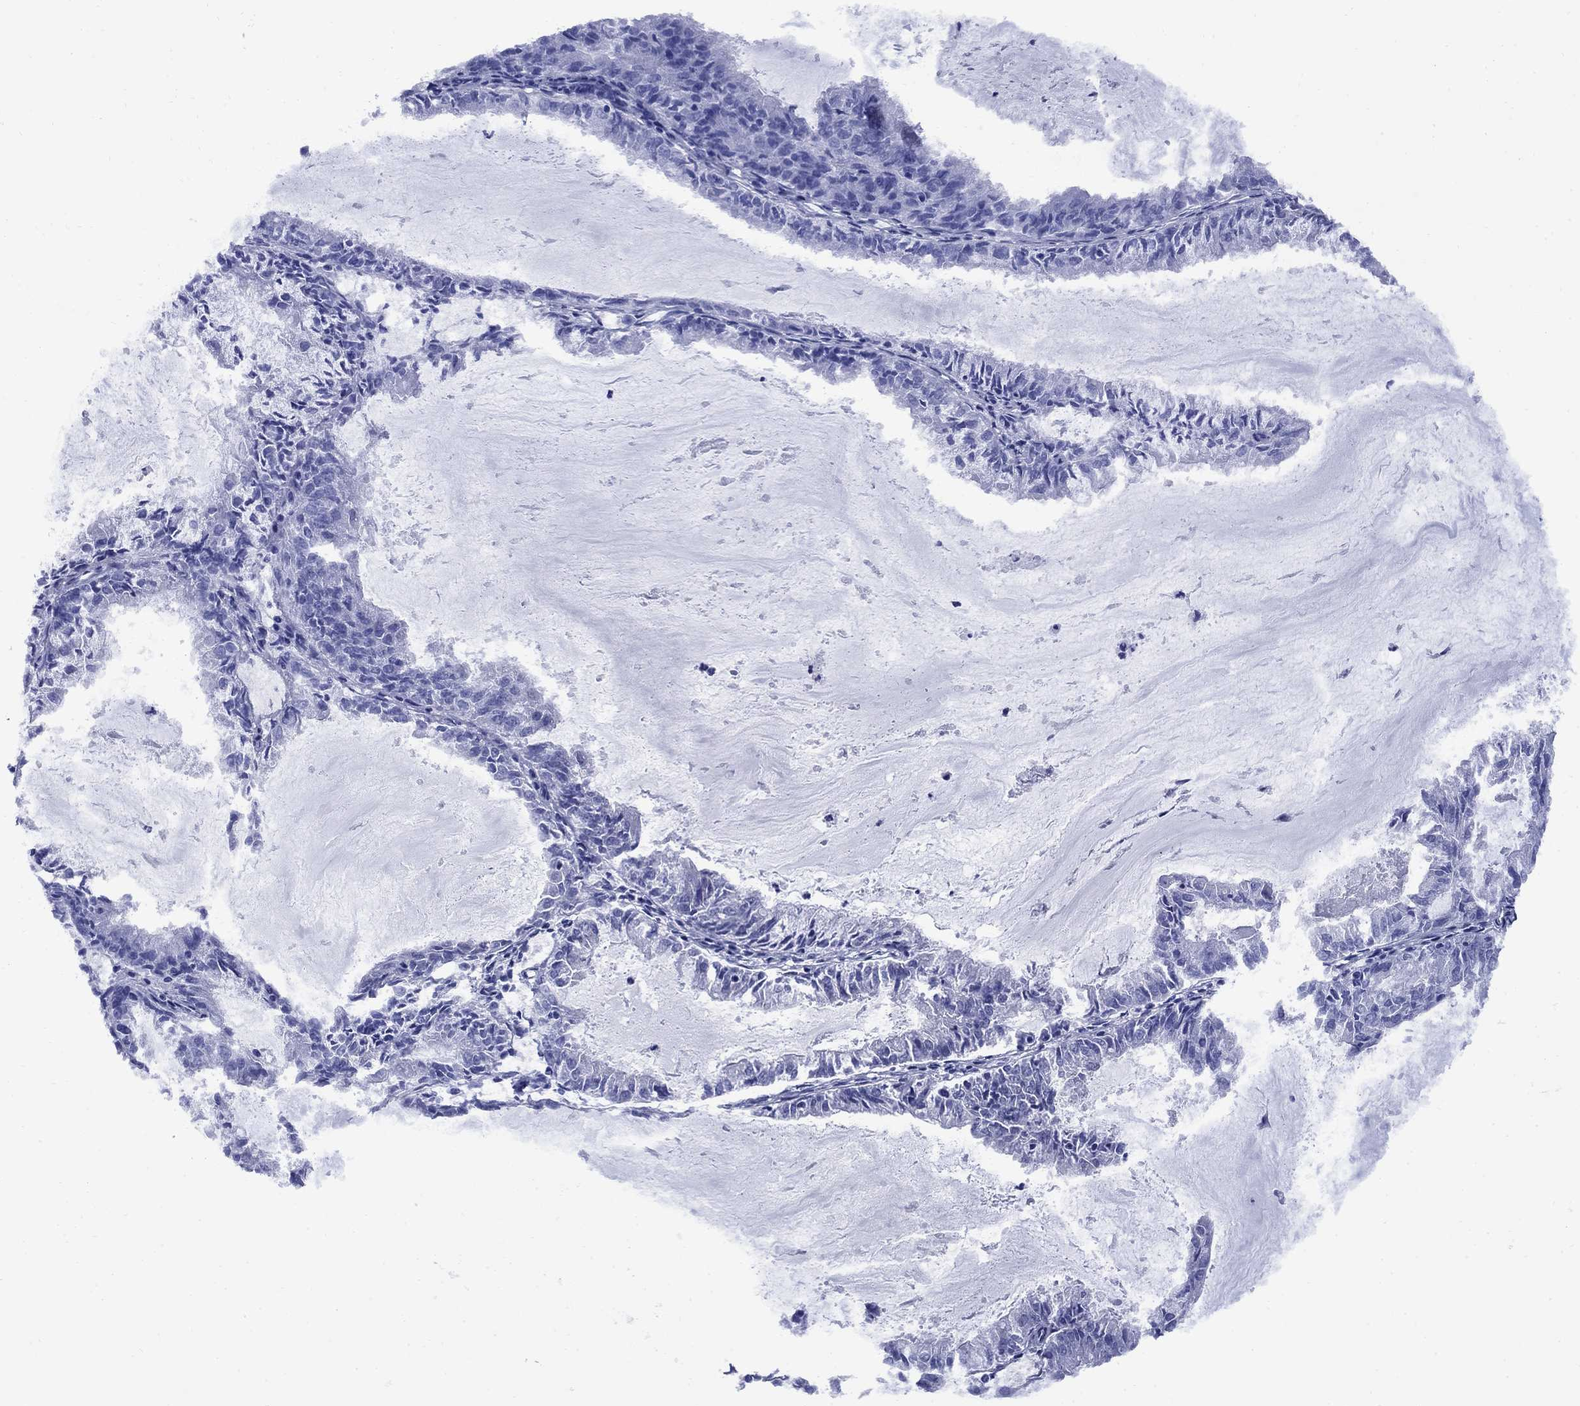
{"staining": {"intensity": "negative", "quantity": "none", "location": "none"}, "tissue": "endometrial cancer", "cell_type": "Tumor cells", "image_type": "cancer", "snomed": [{"axis": "morphology", "description": "Adenocarcinoma, NOS"}, {"axis": "topography", "description": "Endometrium"}], "caption": "An image of endometrial cancer stained for a protein demonstrates no brown staining in tumor cells. (IHC, brightfield microscopy, high magnification).", "gene": "SMCP", "patient": {"sex": "female", "age": 57}}